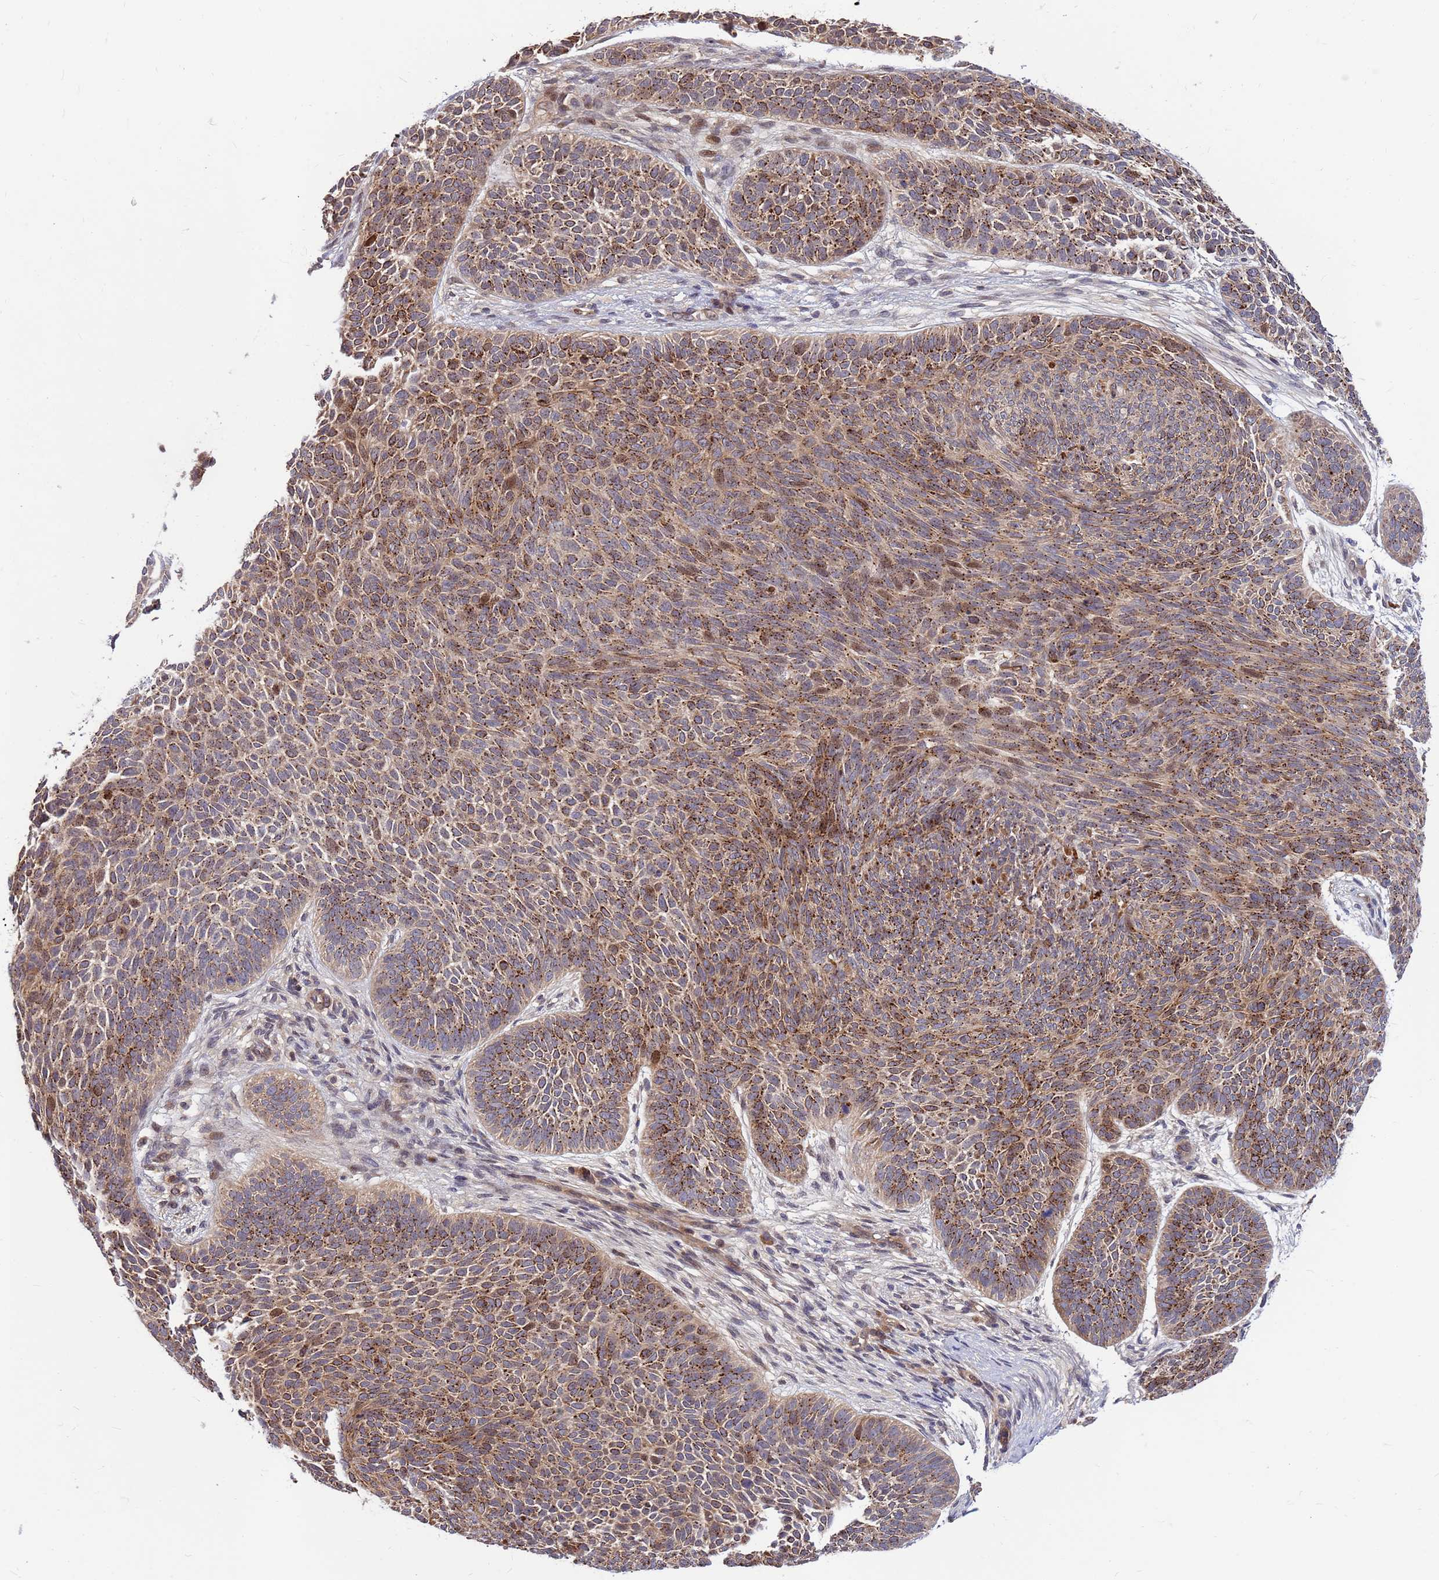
{"staining": {"intensity": "moderate", "quantity": ">75%", "location": "cytoplasmic/membranous"}, "tissue": "skin cancer", "cell_type": "Tumor cells", "image_type": "cancer", "snomed": [{"axis": "morphology", "description": "Basal cell carcinoma"}, {"axis": "topography", "description": "Skin"}], "caption": "Immunohistochemical staining of human skin cancer displays medium levels of moderate cytoplasmic/membranous protein positivity in about >75% of tumor cells.", "gene": "DUS4L", "patient": {"sex": "male", "age": 85}}